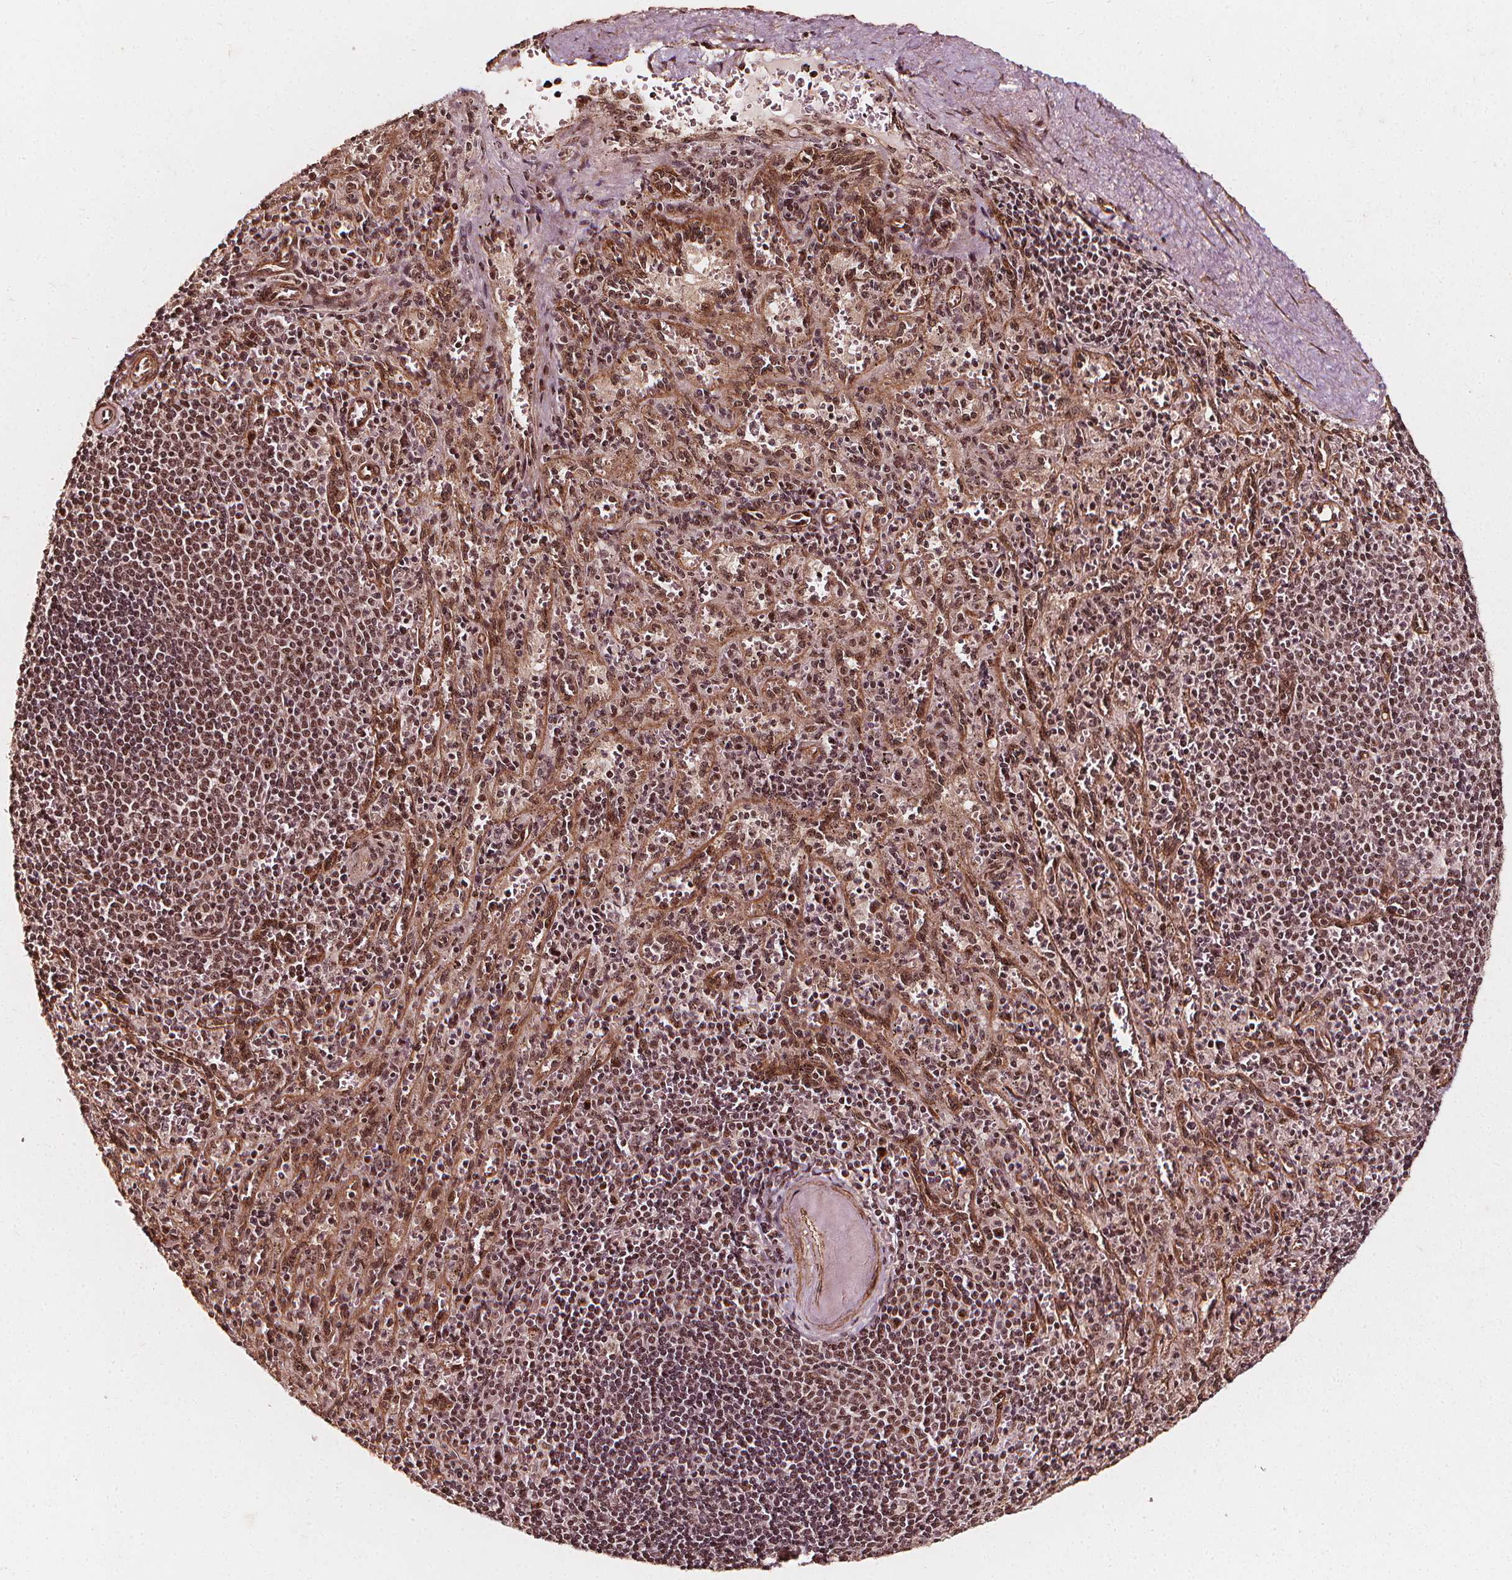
{"staining": {"intensity": "moderate", "quantity": ">75%", "location": "nuclear"}, "tissue": "spleen", "cell_type": "Cells in red pulp", "image_type": "normal", "snomed": [{"axis": "morphology", "description": "Normal tissue, NOS"}, {"axis": "topography", "description": "Spleen"}], "caption": "Immunohistochemical staining of normal human spleen shows >75% levels of moderate nuclear protein positivity in approximately >75% of cells in red pulp. (DAB (3,3'-diaminobenzidine) = brown stain, brightfield microscopy at high magnification).", "gene": "EXOSC9", "patient": {"sex": "male", "age": 57}}